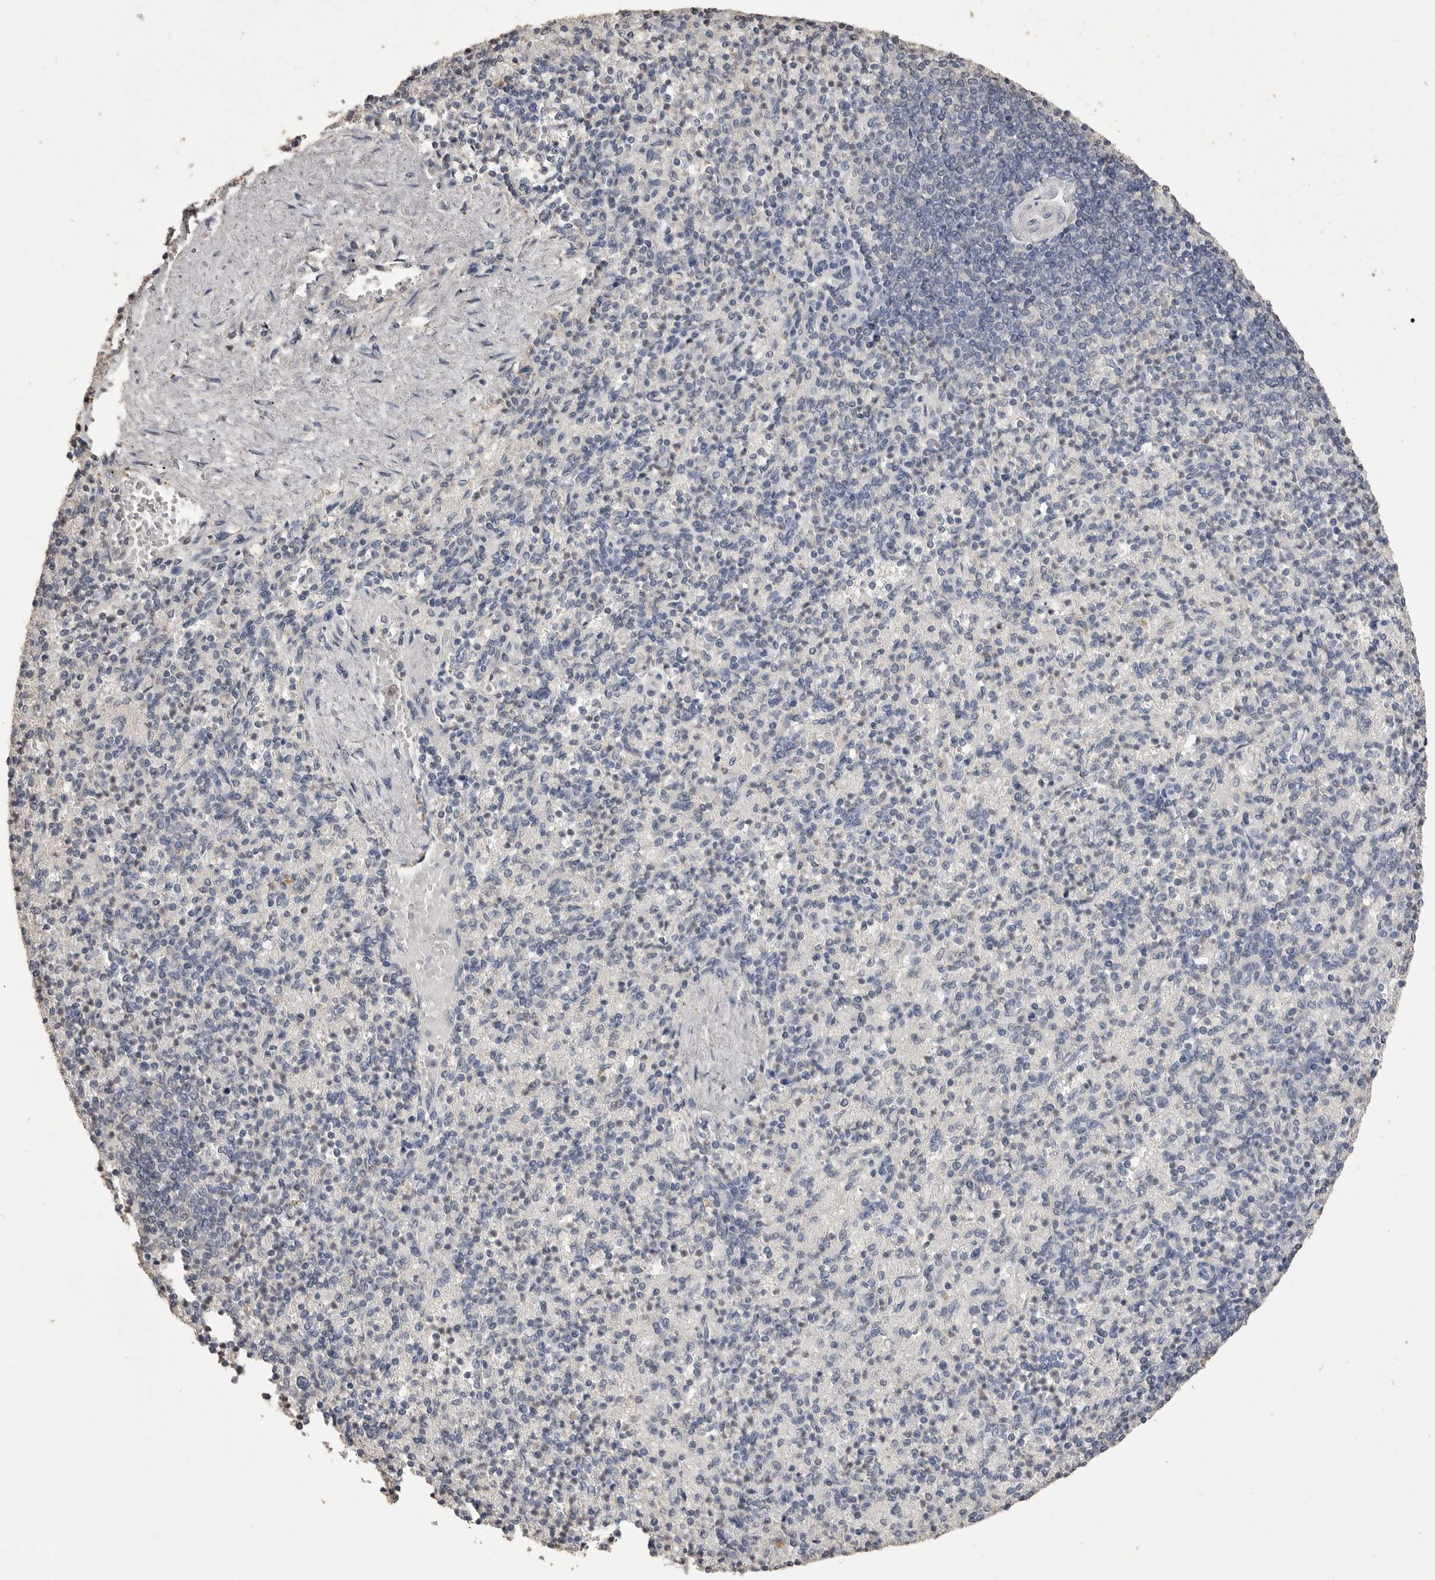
{"staining": {"intensity": "negative", "quantity": "none", "location": "none"}, "tissue": "spleen", "cell_type": "Cells in red pulp", "image_type": "normal", "snomed": [{"axis": "morphology", "description": "Normal tissue, NOS"}, {"axis": "topography", "description": "Spleen"}], "caption": "The IHC photomicrograph has no significant positivity in cells in red pulp of spleen.", "gene": "MMP7", "patient": {"sex": "female", "age": 74}}